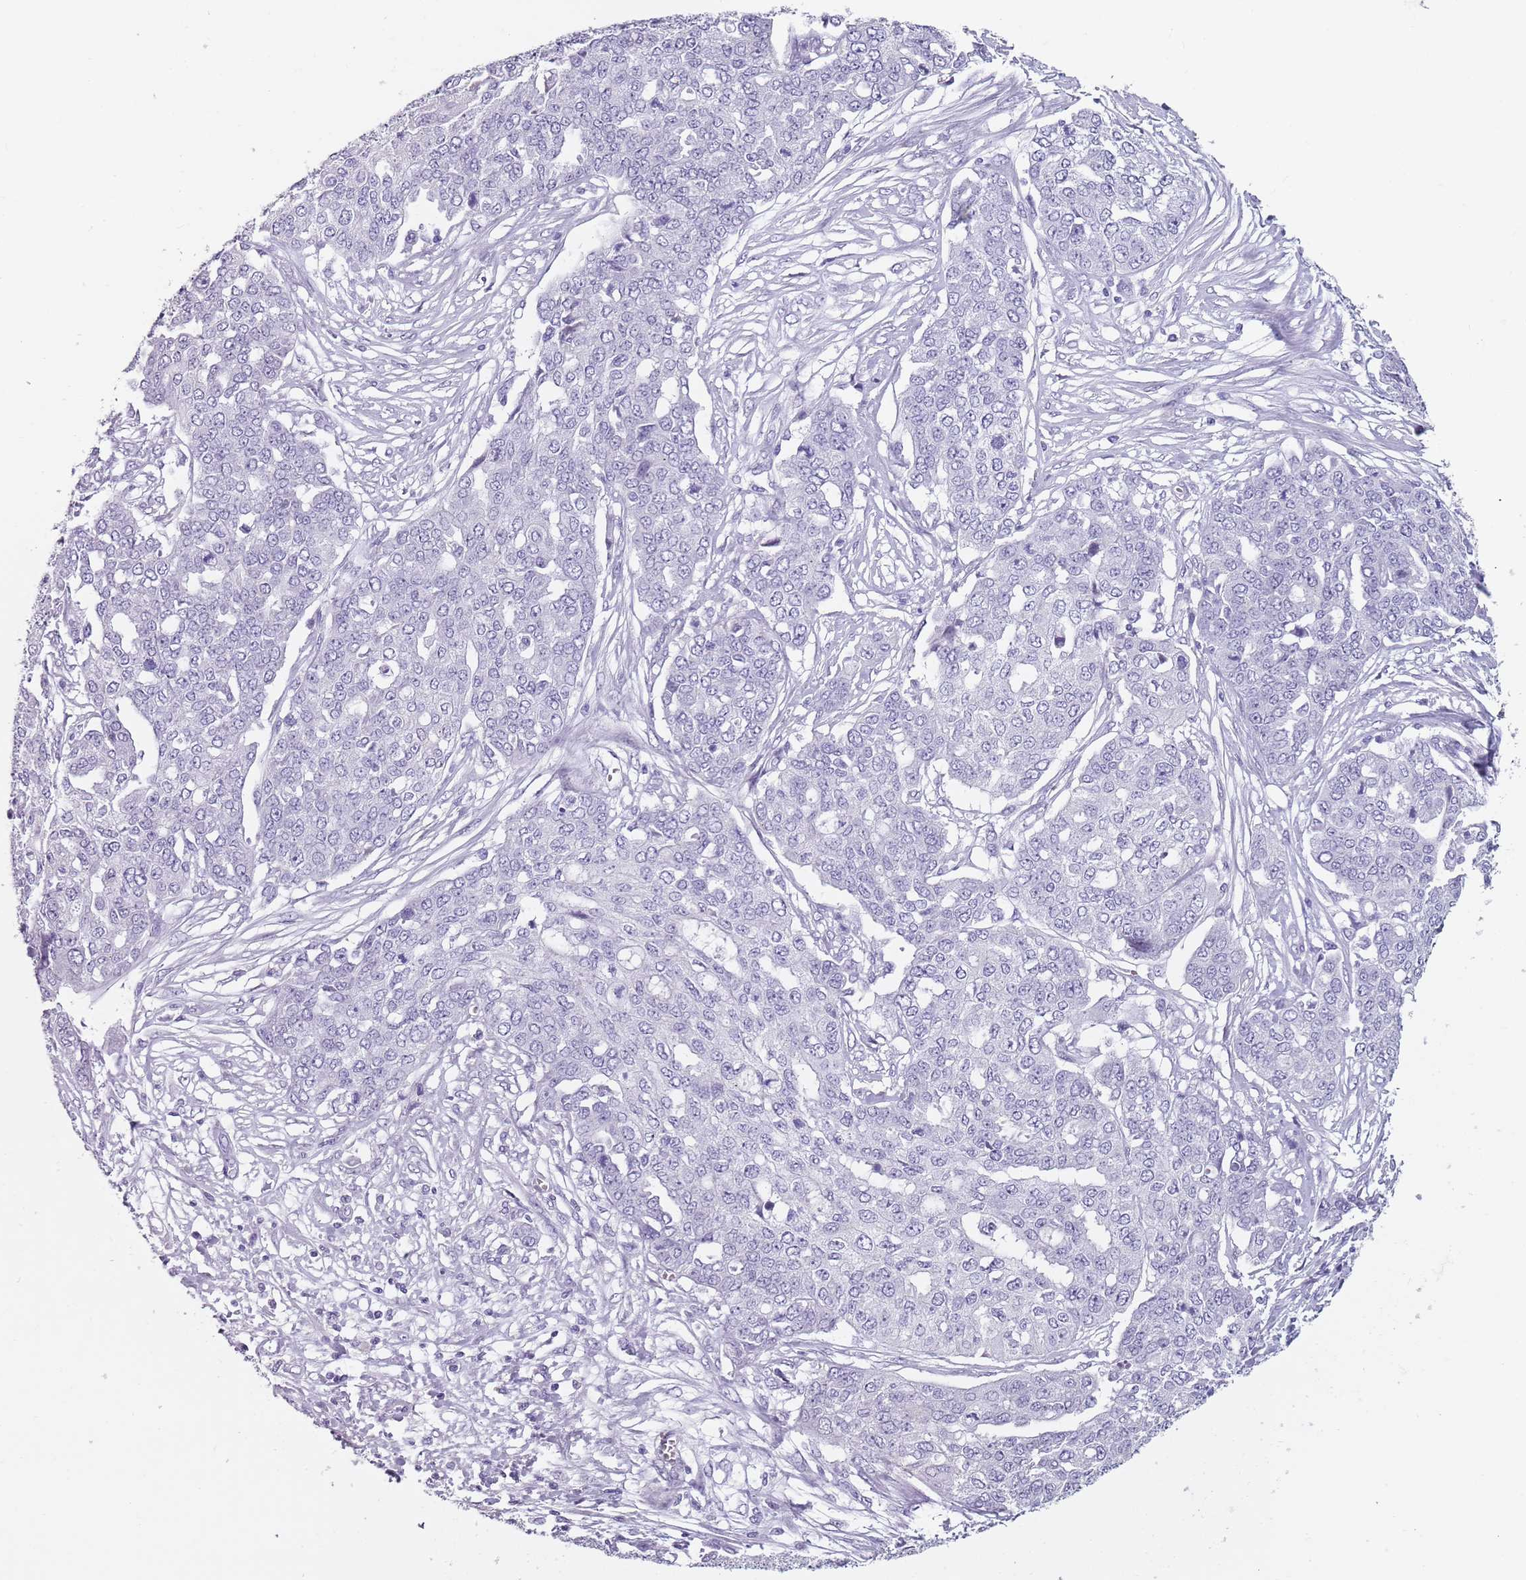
{"staining": {"intensity": "negative", "quantity": "none", "location": "none"}, "tissue": "ovarian cancer", "cell_type": "Tumor cells", "image_type": "cancer", "snomed": [{"axis": "morphology", "description": "Cystadenocarcinoma, serous, NOS"}, {"axis": "topography", "description": "Soft tissue"}, {"axis": "topography", "description": "Ovary"}], "caption": "The immunohistochemistry (IHC) image has no significant expression in tumor cells of ovarian cancer tissue.", "gene": "SPESP1", "patient": {"sex": "female", "age": 57}}